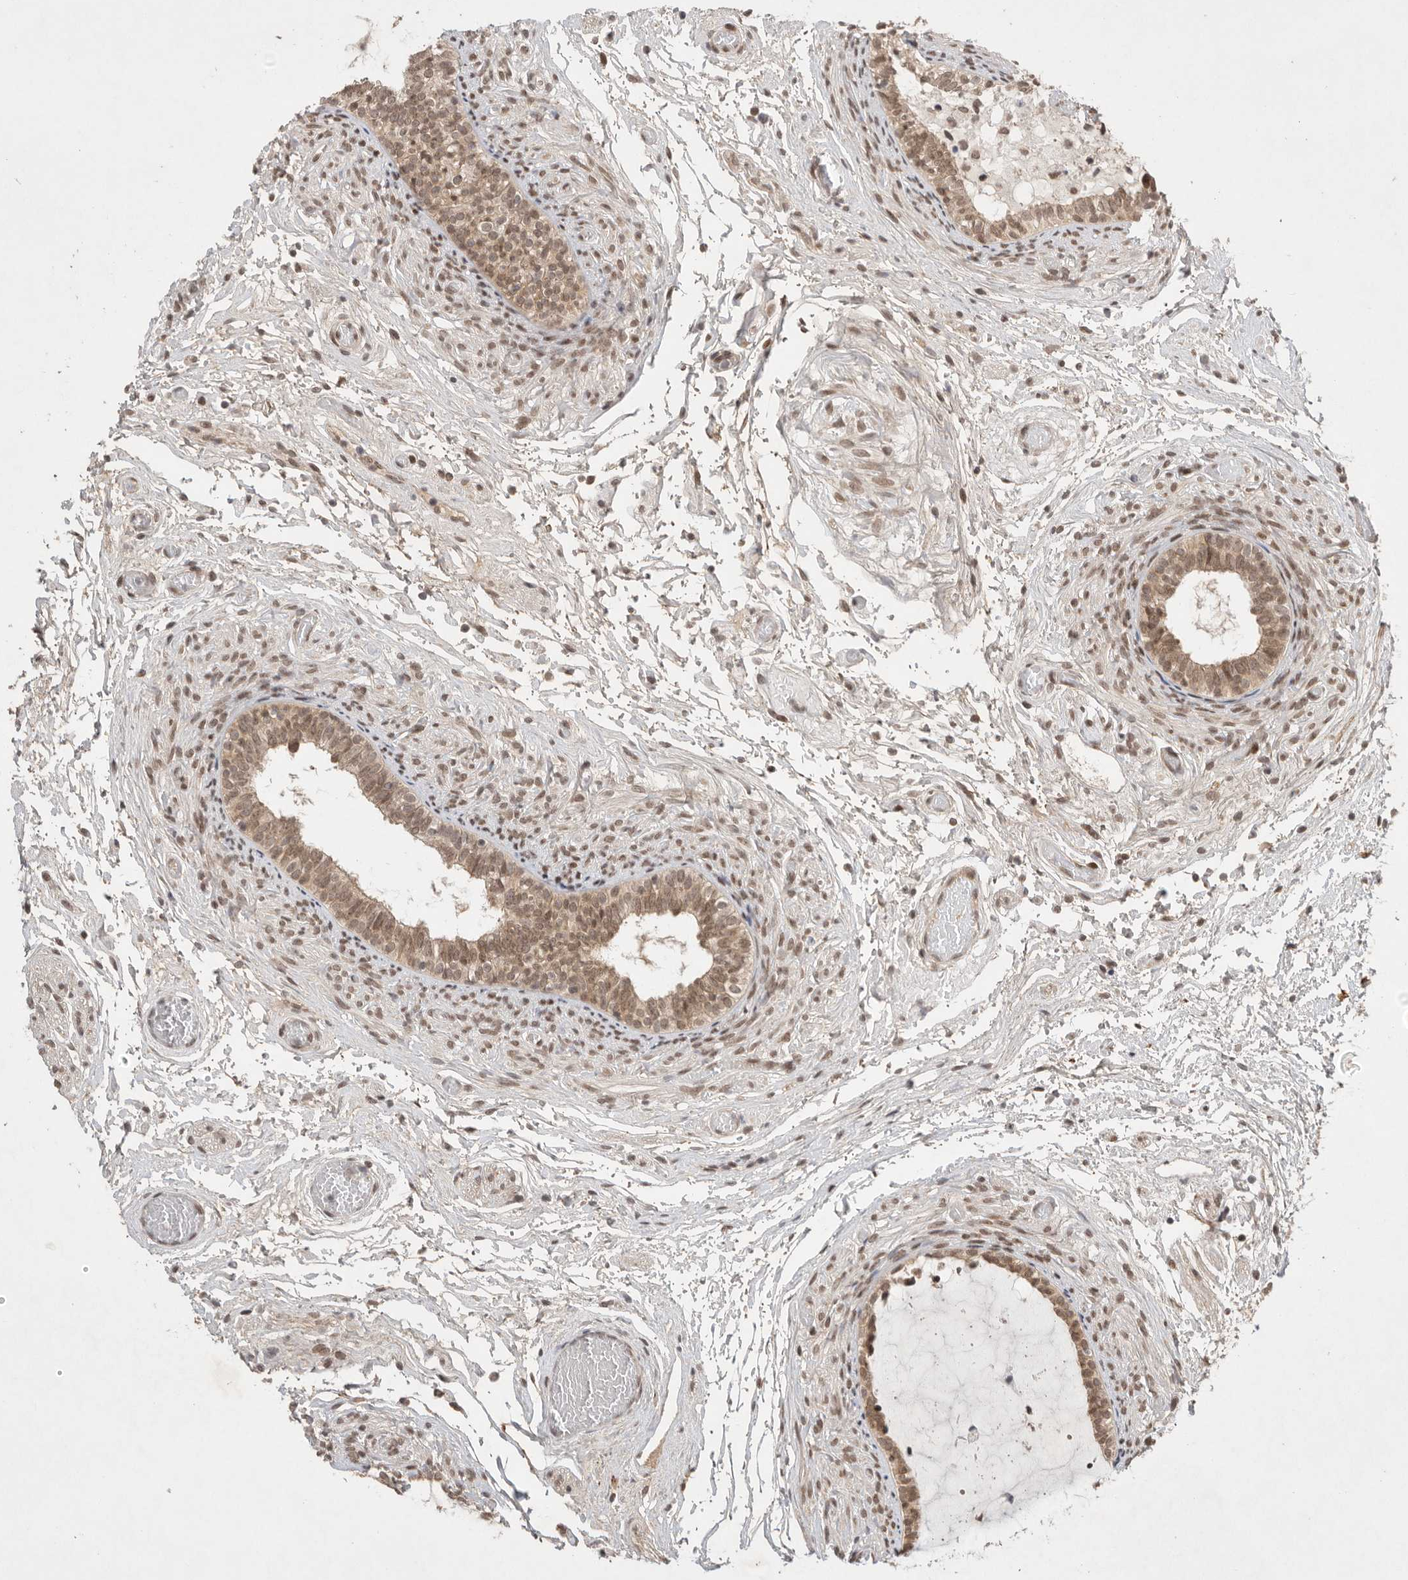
{"staining": {"intensity": "moderate", "quantity": "25%-75%", "location": "nuclear"}, "tissue": "epididymis", "cell_type": "Glandular cells", "image_type": "normal", "snomed": [{"axis": "morphology", "description": "Normal tissue, NOS"}, {"axis": "topography", "description": "Epididymis"}], "caption": "IHC histopathology image of unremarkable epididymis: epididymis stained using immunohistochemistry (IHC) shows medium levels of moderate protein expression localized specifically in the nuclear of glandular cells, appearing as a nuclear brown color.", "gene": "LEMD3", "patient": {"sex": "male", "age": 5}}